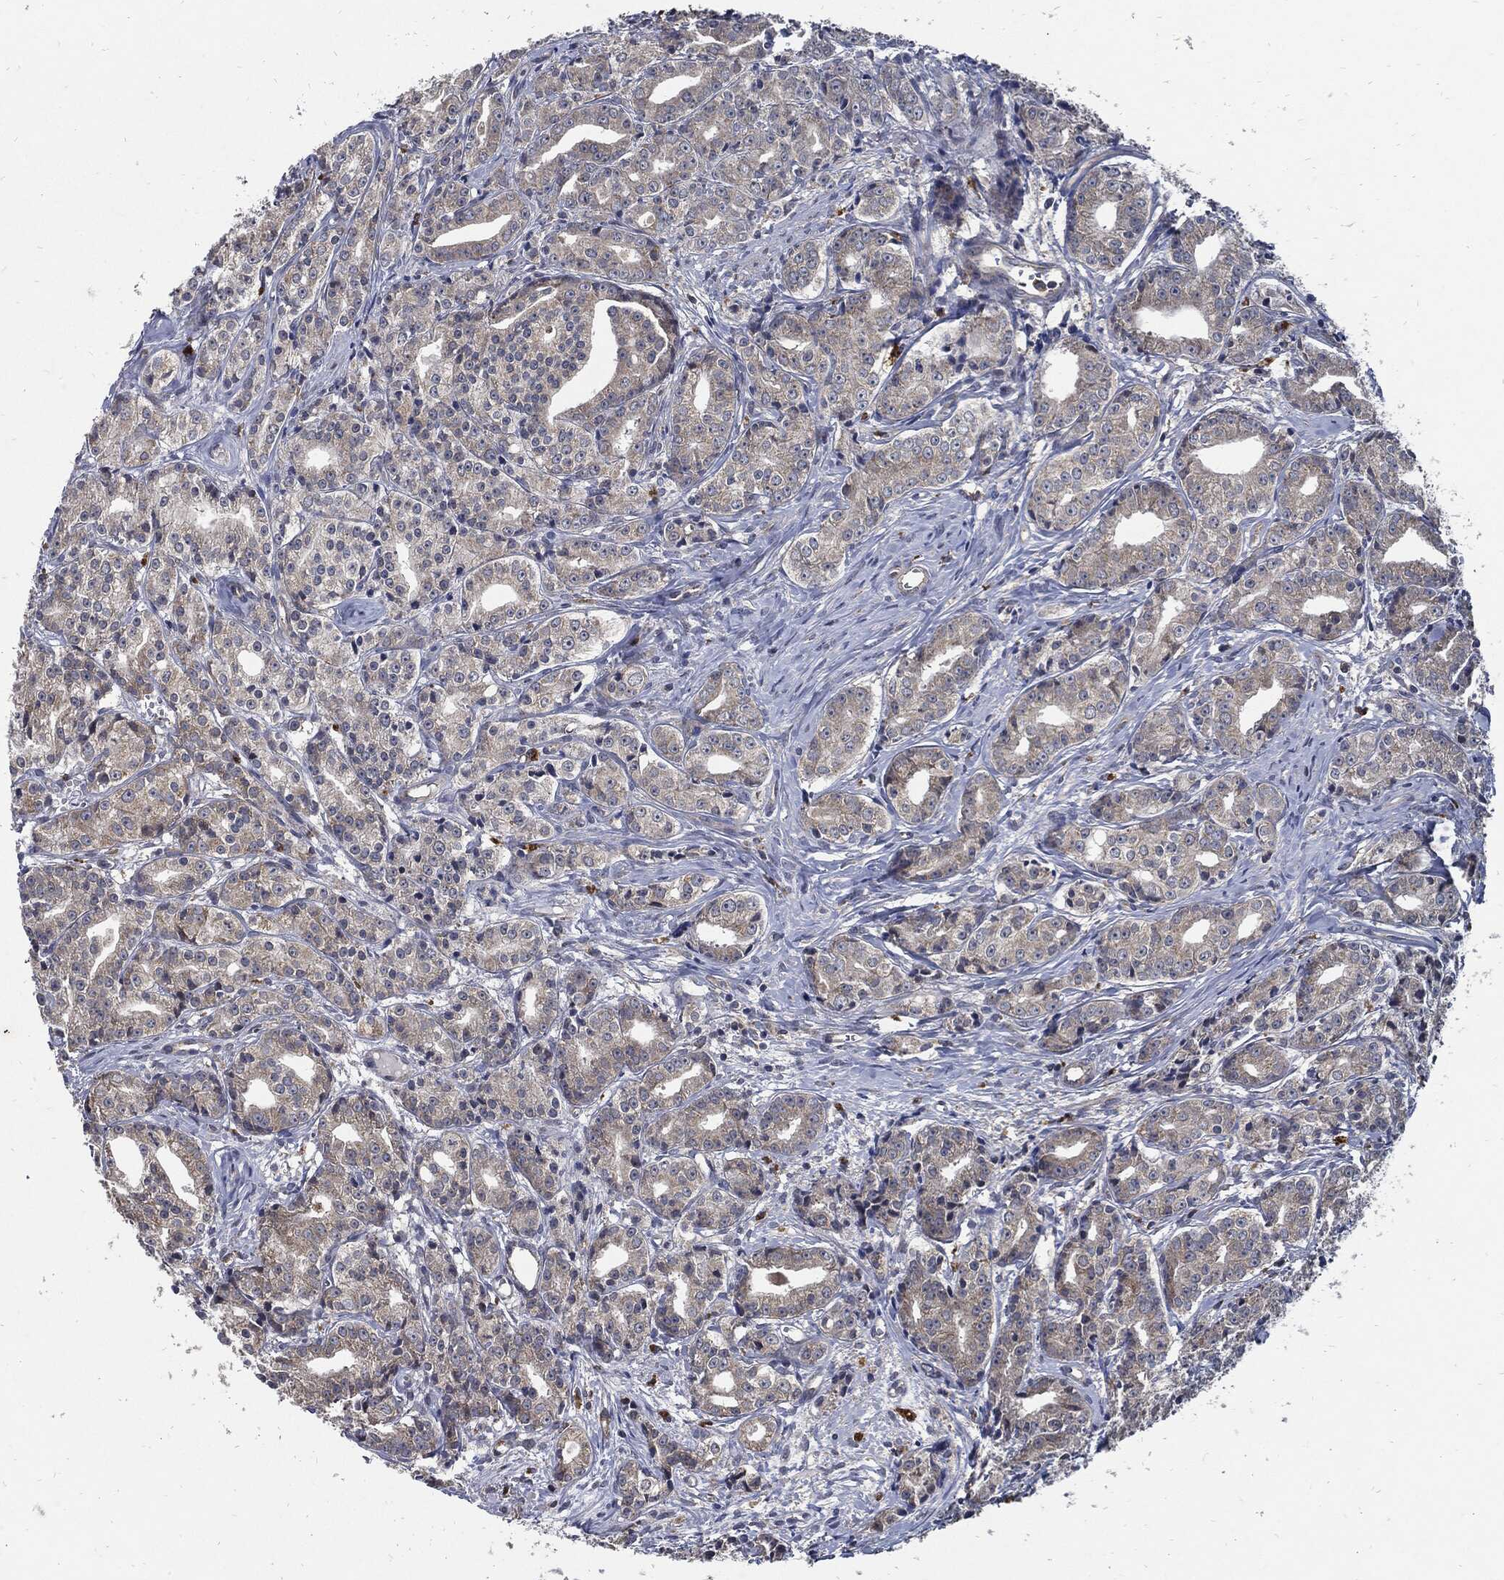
{"staining": {"intensity": "negative", "quantity": "none", "location": "none"}, "tissue": "prostate cancer", "cell_type": "Tumor cells", "image_type": "cancer", "snomed": [{"axis": "morphology", "description": "Adenocarcinoma, Medium grade"}, {"axis": "topography", "description": "Prostate"}], "caption": "High magnification brightfield microscopy of prostate cancer stained with DAB (3,3'-diaminobenzidine) (brown) and counterstained with hematoxylin (blue): tumor cells show no significant expression. Nuclei are stained in blue.", "gene": "SLC31A2", "patient": {"sex": "male", "age": 74}}